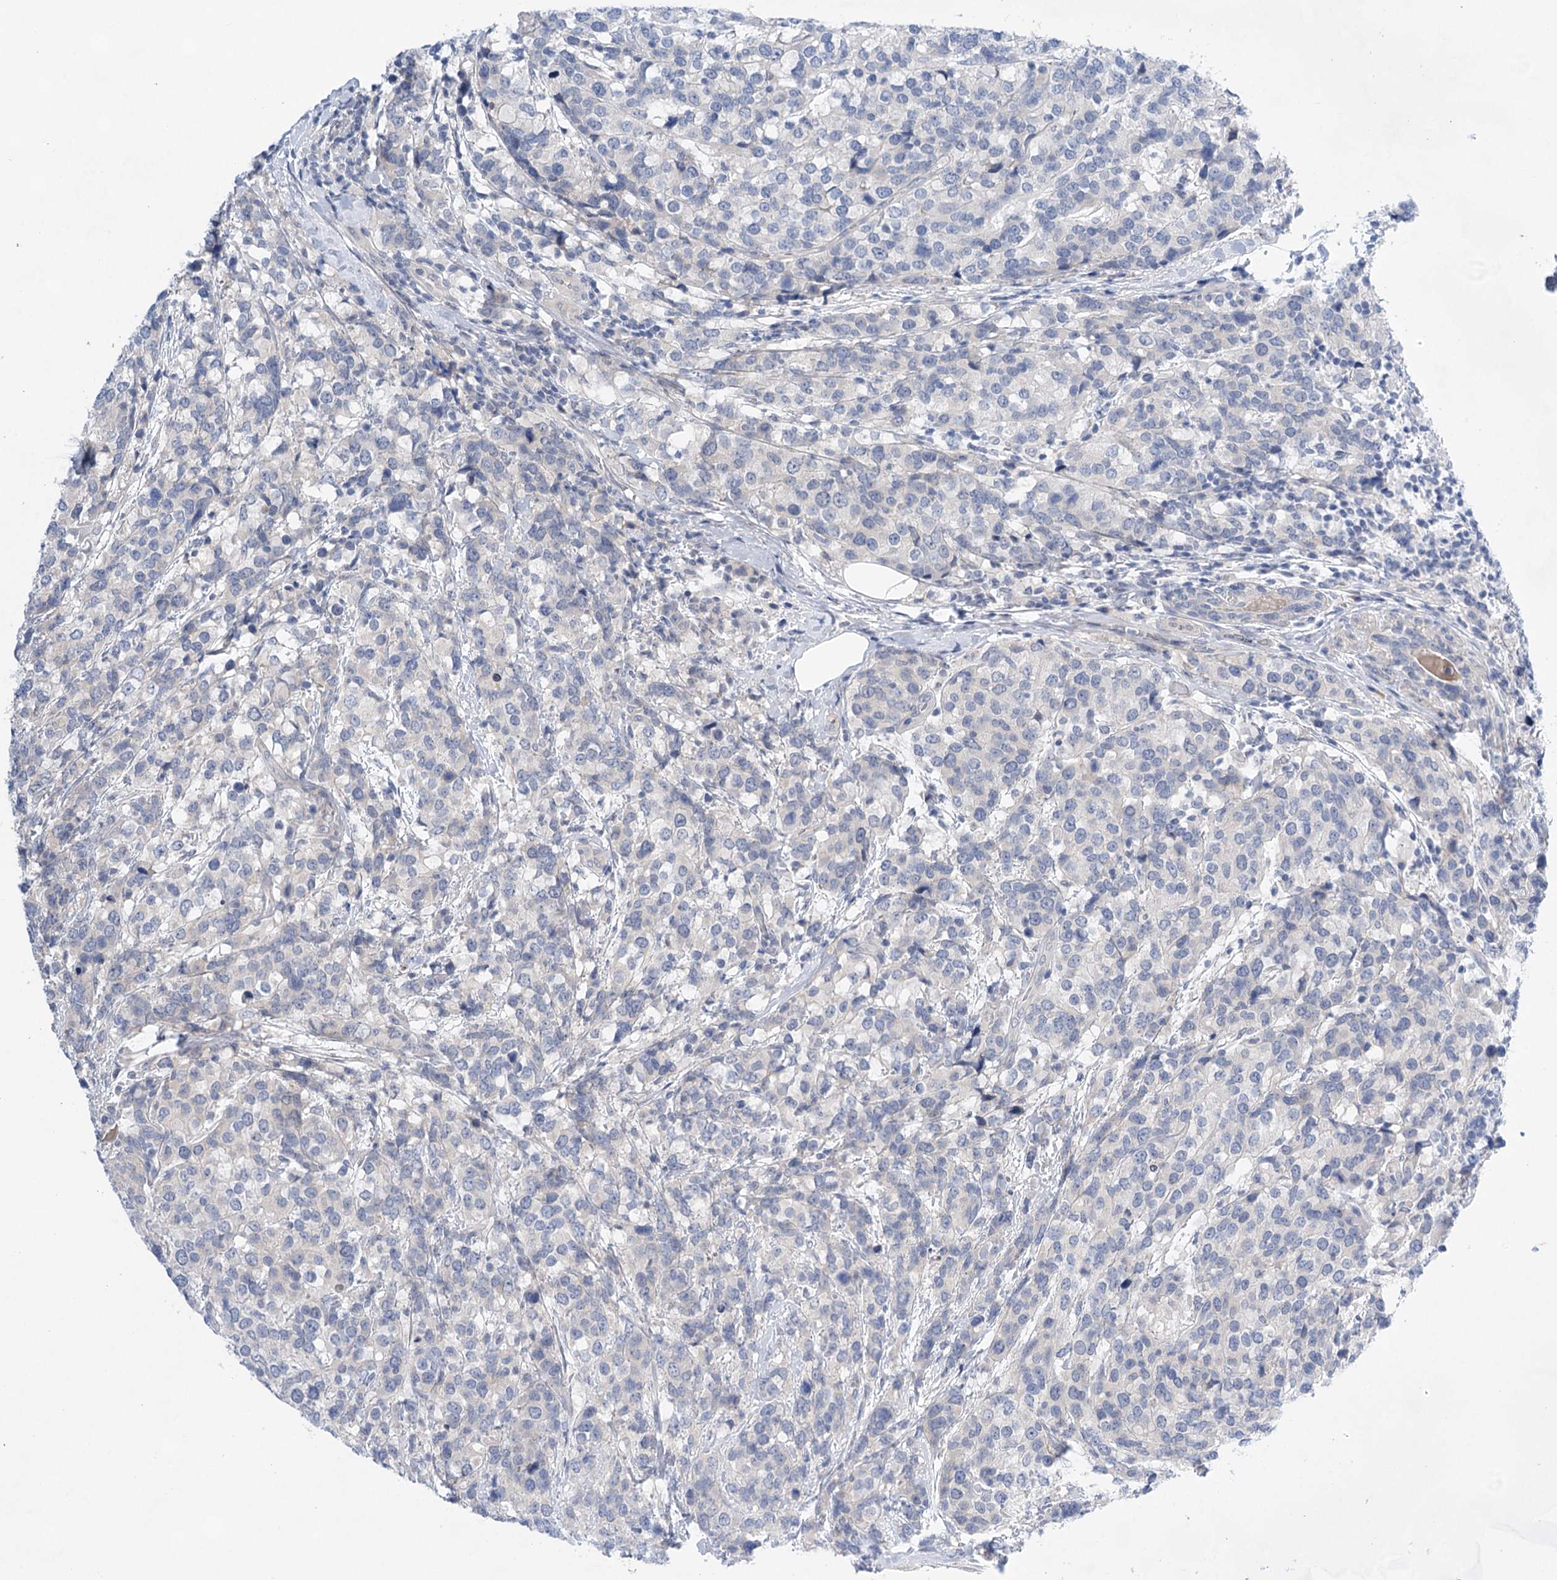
{"staining": {"intensity": "negative", "quantity": "none", "location": "none"}, "tissue": "breast cancer", "cell_type": "Tumor cells", "image_type": "cancer", "snomed": [{"axis": "morphology", "description": "Lobular carcinoma"}, {"axis": "topography", "description": "Breast"}], "caption": "This image is of lobular carcinoma (breast) stained with immunohistochemistry to label a protein in brown with the nuclei are counter-stained blue. There is no expression in tumor cells. (DAB (3,3'-diaminobenzidine) immunohistochemistry, high magnification).", "gene": "LALBA", "patient": {"sex": "female", "age": 59}}